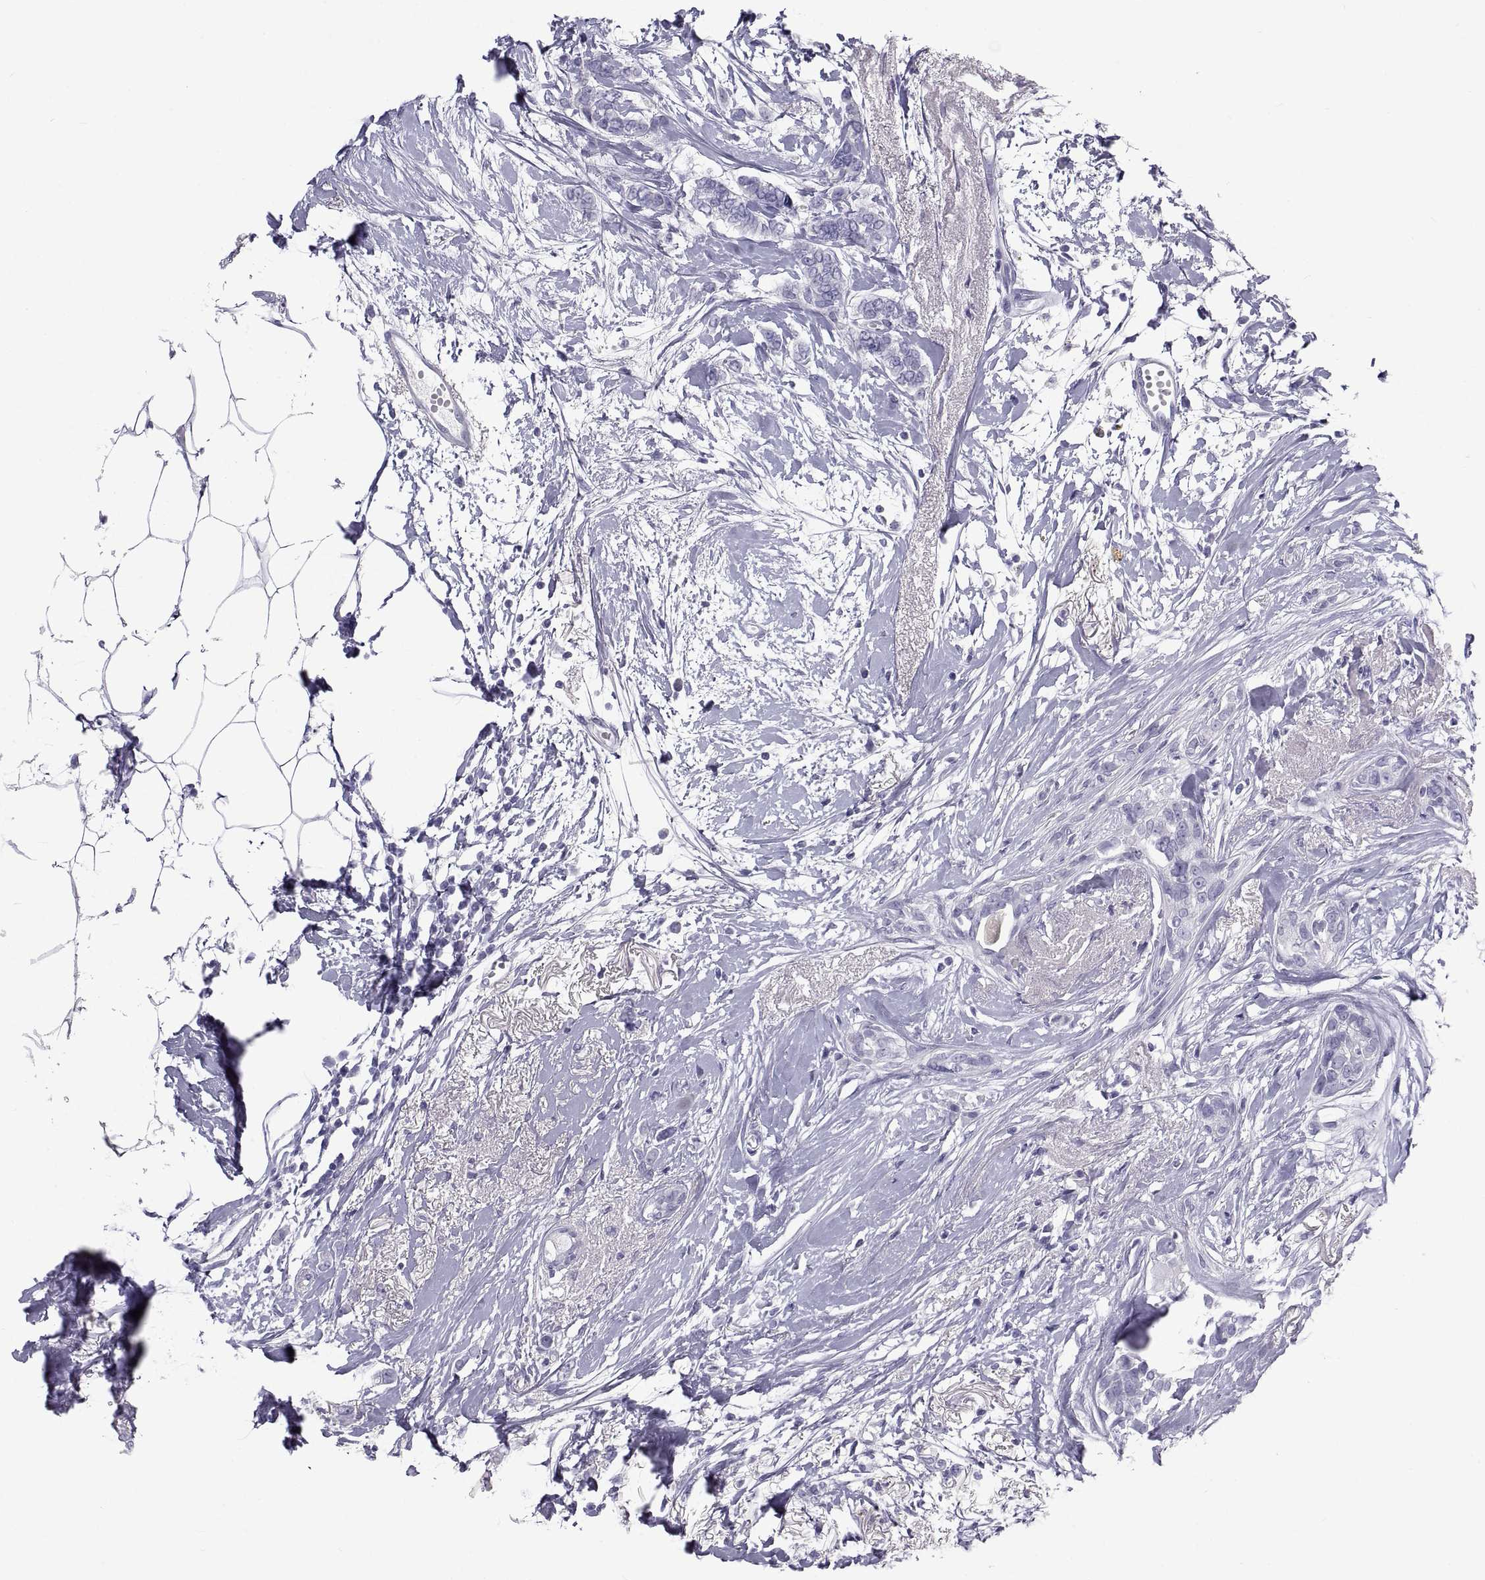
{"staining": {"intensity": "negative", "quantity": "none", "location": "none"}, "tissue": "breast cancer", "cell_type": "Tumor cells", "image_type": "cancer", "snomed": [{"axis": "morphology", "description": "Duct carcinoma"}, {"axis": "topography", "description": "Breast"}], "caption": "IHC micrograph of neoplastic tissue: breast cancer stained with DAB (3,3'-diaminobenzidine) shows no significant protein expression in tumor cells.", "gene": "NPTX2", "patient": {"sex": "female", "age": 40}}